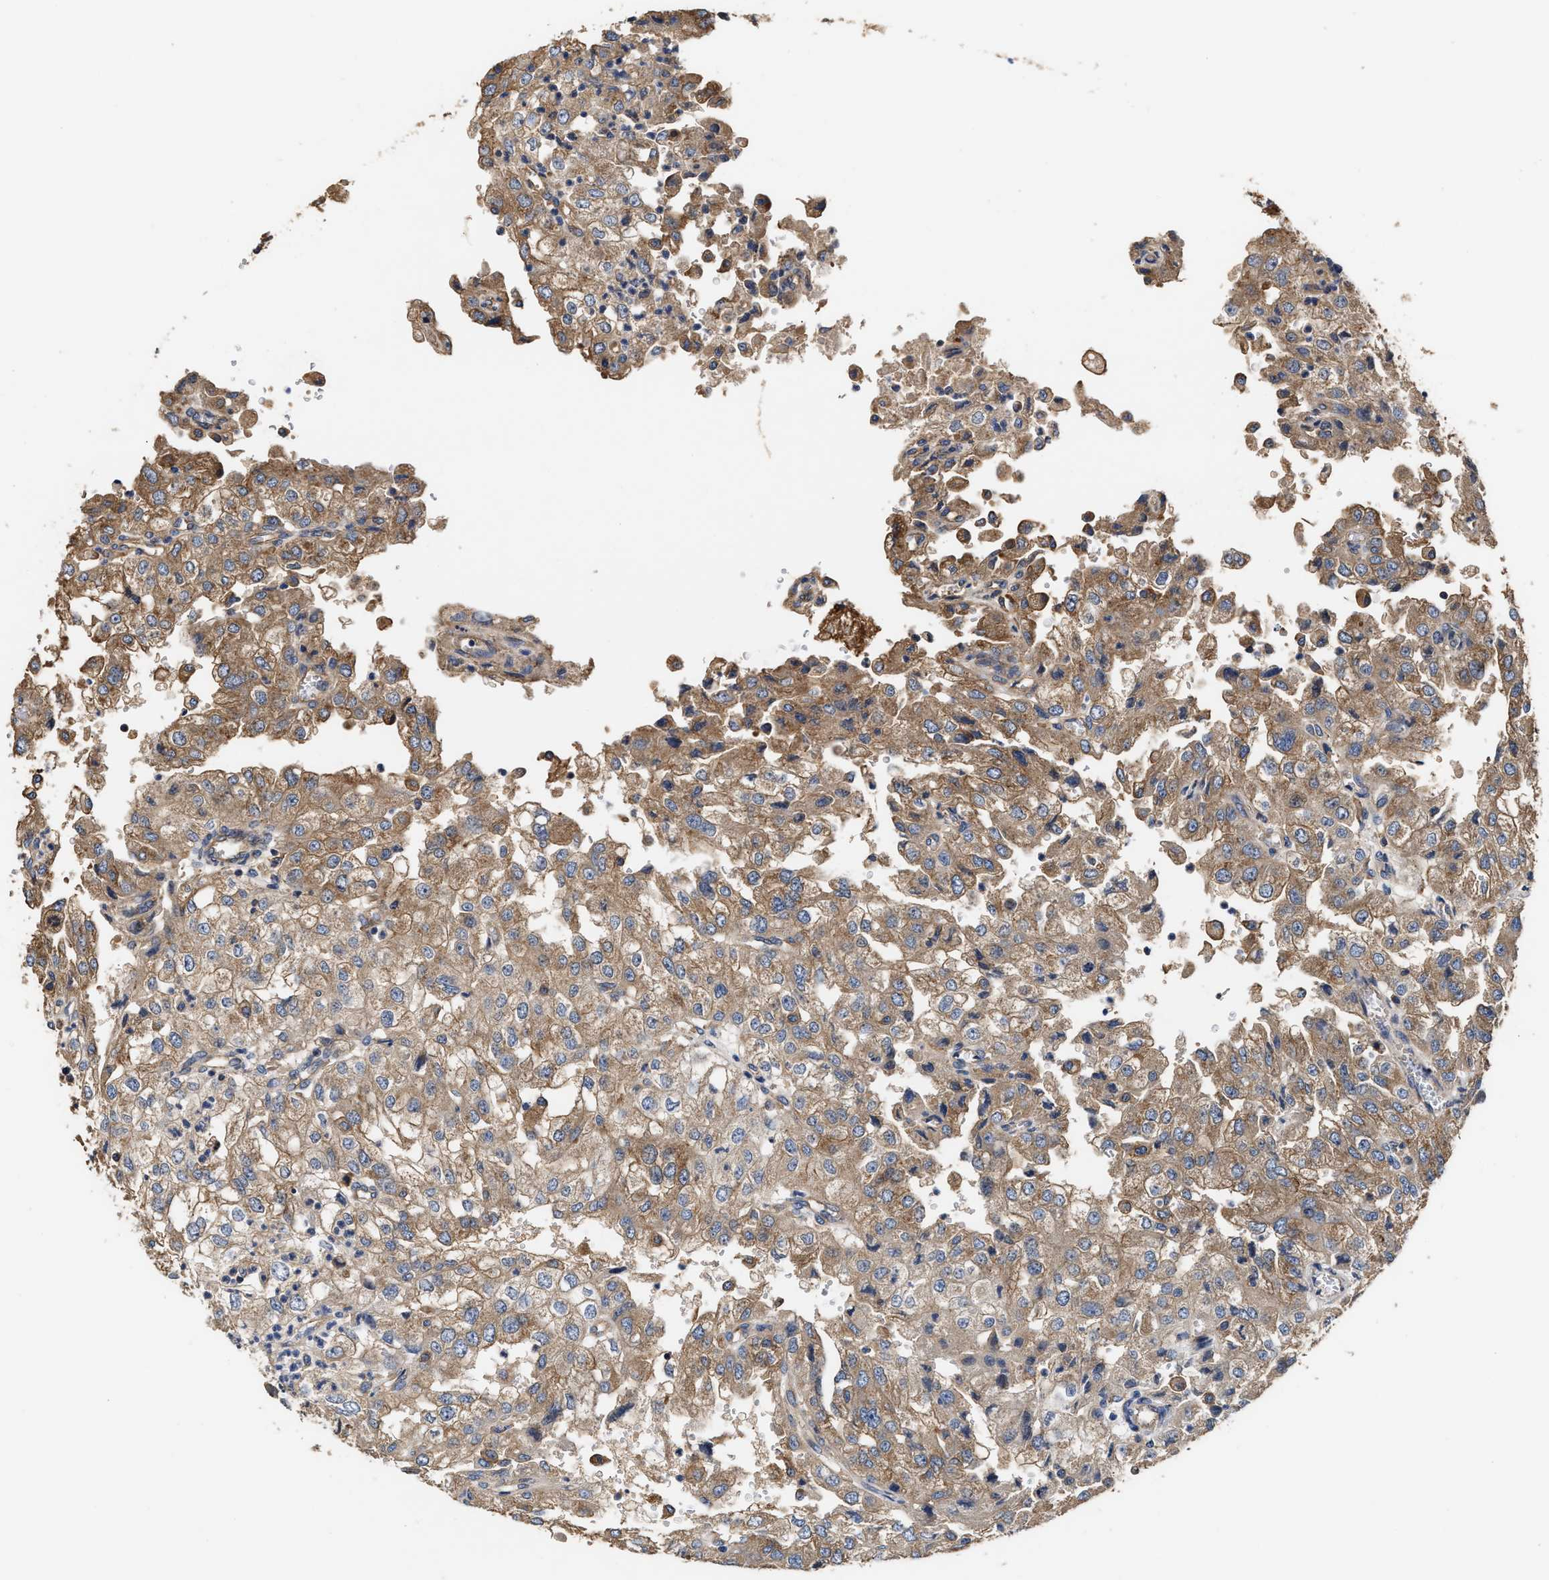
{"staining": {"intensity": "weak", "quantity": ">75%", "location": "cytoplasmic/membranous"}, "tissue": "renal cancer", "cell_type": "Tumor cells", "image_type": "cancer", "snomed": [{"axis": "morphology", "description": "Adenocarcinoma, NOS"}, {"axis": "topography", "description": "Kidney"}], "caption": "A photomicrograph of human renal cancer (adenocarcinoma) stained for a protein exhibits weak cytoplasmic/membranous brown staining in tumor cells. (IHC, brightfield microscopy, high magnification).", "gene": "KLB", "patient": {"sex": "female", "age": 54}}